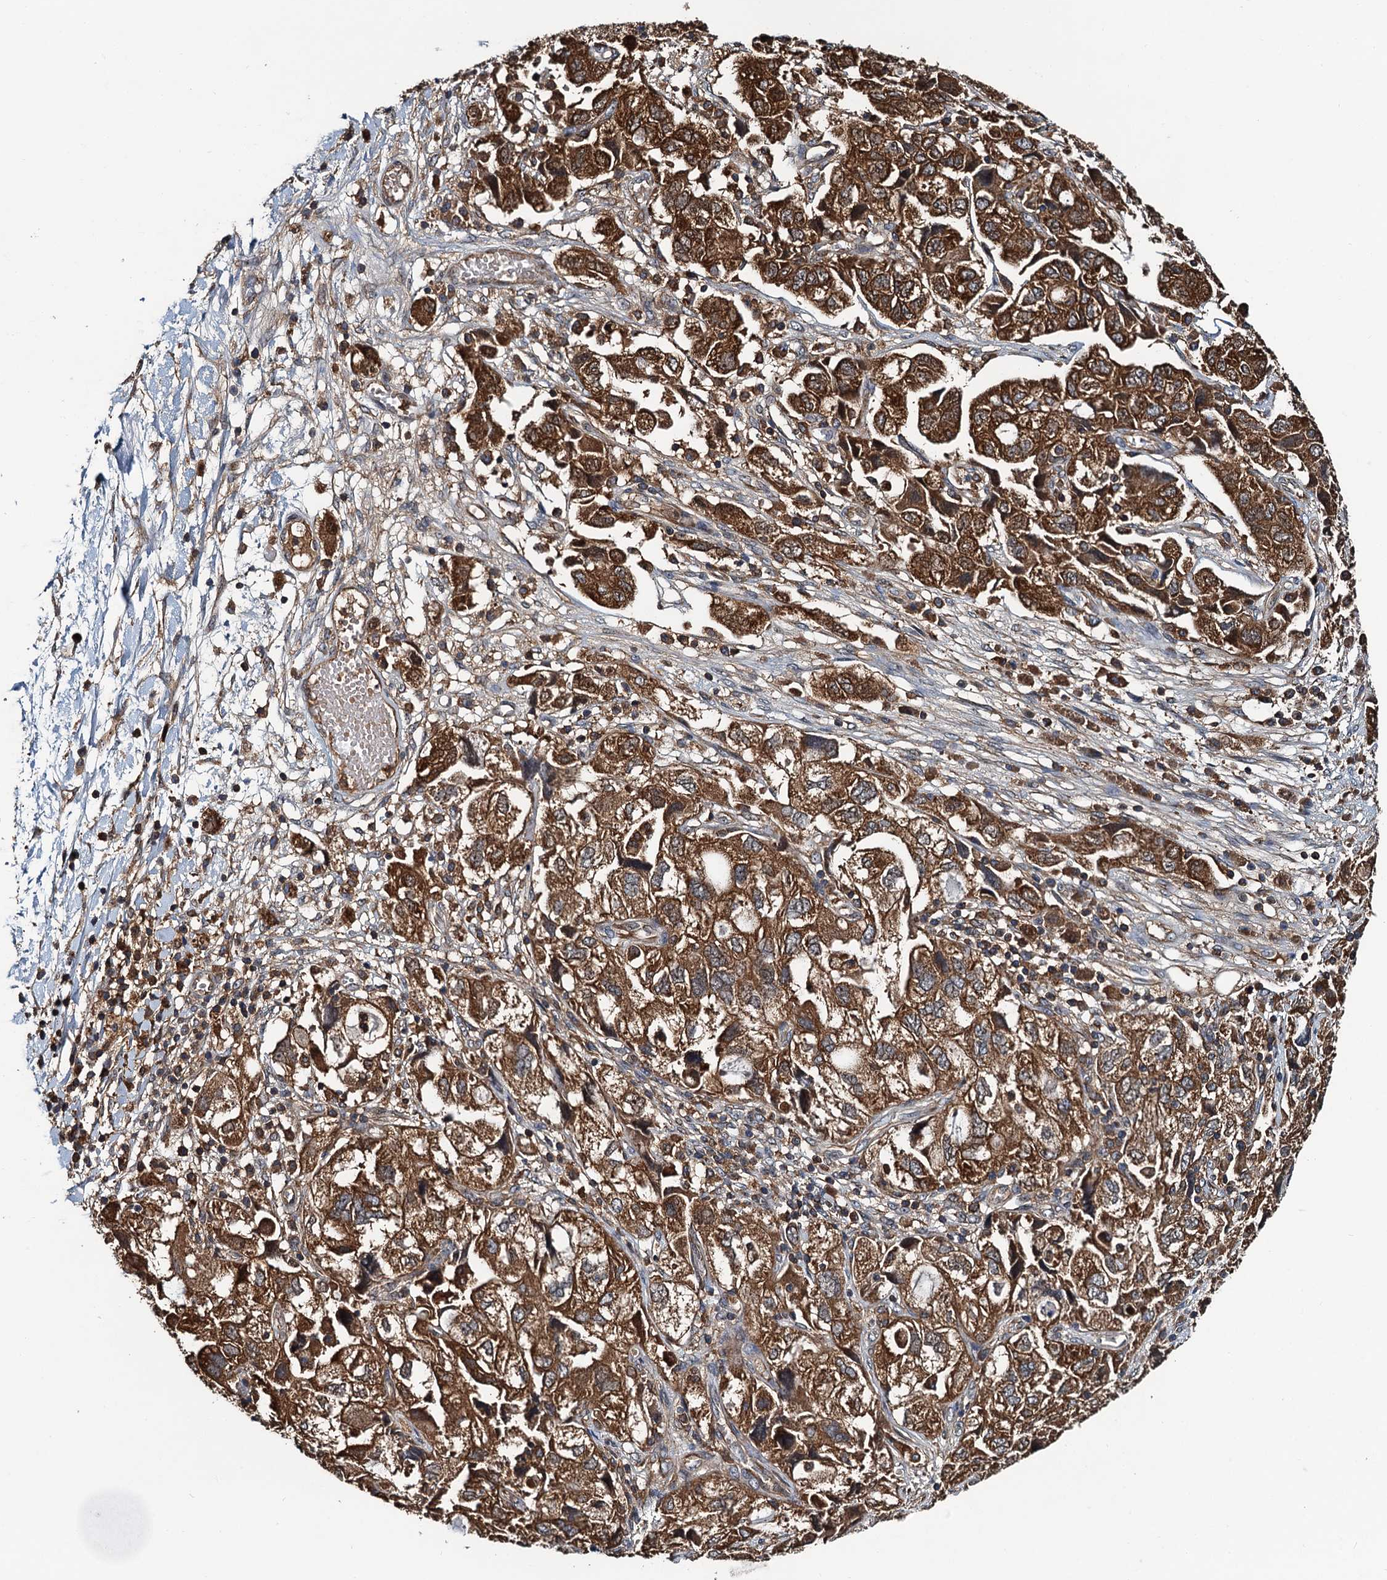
{"staining": {"intensity": "strong", "quantity": ">75%", "location": "cytoplasmic/membranous"}, "tissue": "ovarian cancer", "cell_type": "Tumor cells", "image_type": "cancer", "snomed": [{"axis": "morphology", "description": "Carcinoma, NOS"}, {"axis": "morphology", "description": "Cystadenocarcinoma, serous, NOS"}, {"axis": "topography", "description": "Ovary"}], "caption": "Brown immunohistochemical staining in ovarian serous cystadenocarcinoma demonstrates strong cytoplasmic/membranous expression in approximately >75% of tumor cells.", "gene": "USP6NL", "patient": {"sex": "female", "age": 69}}